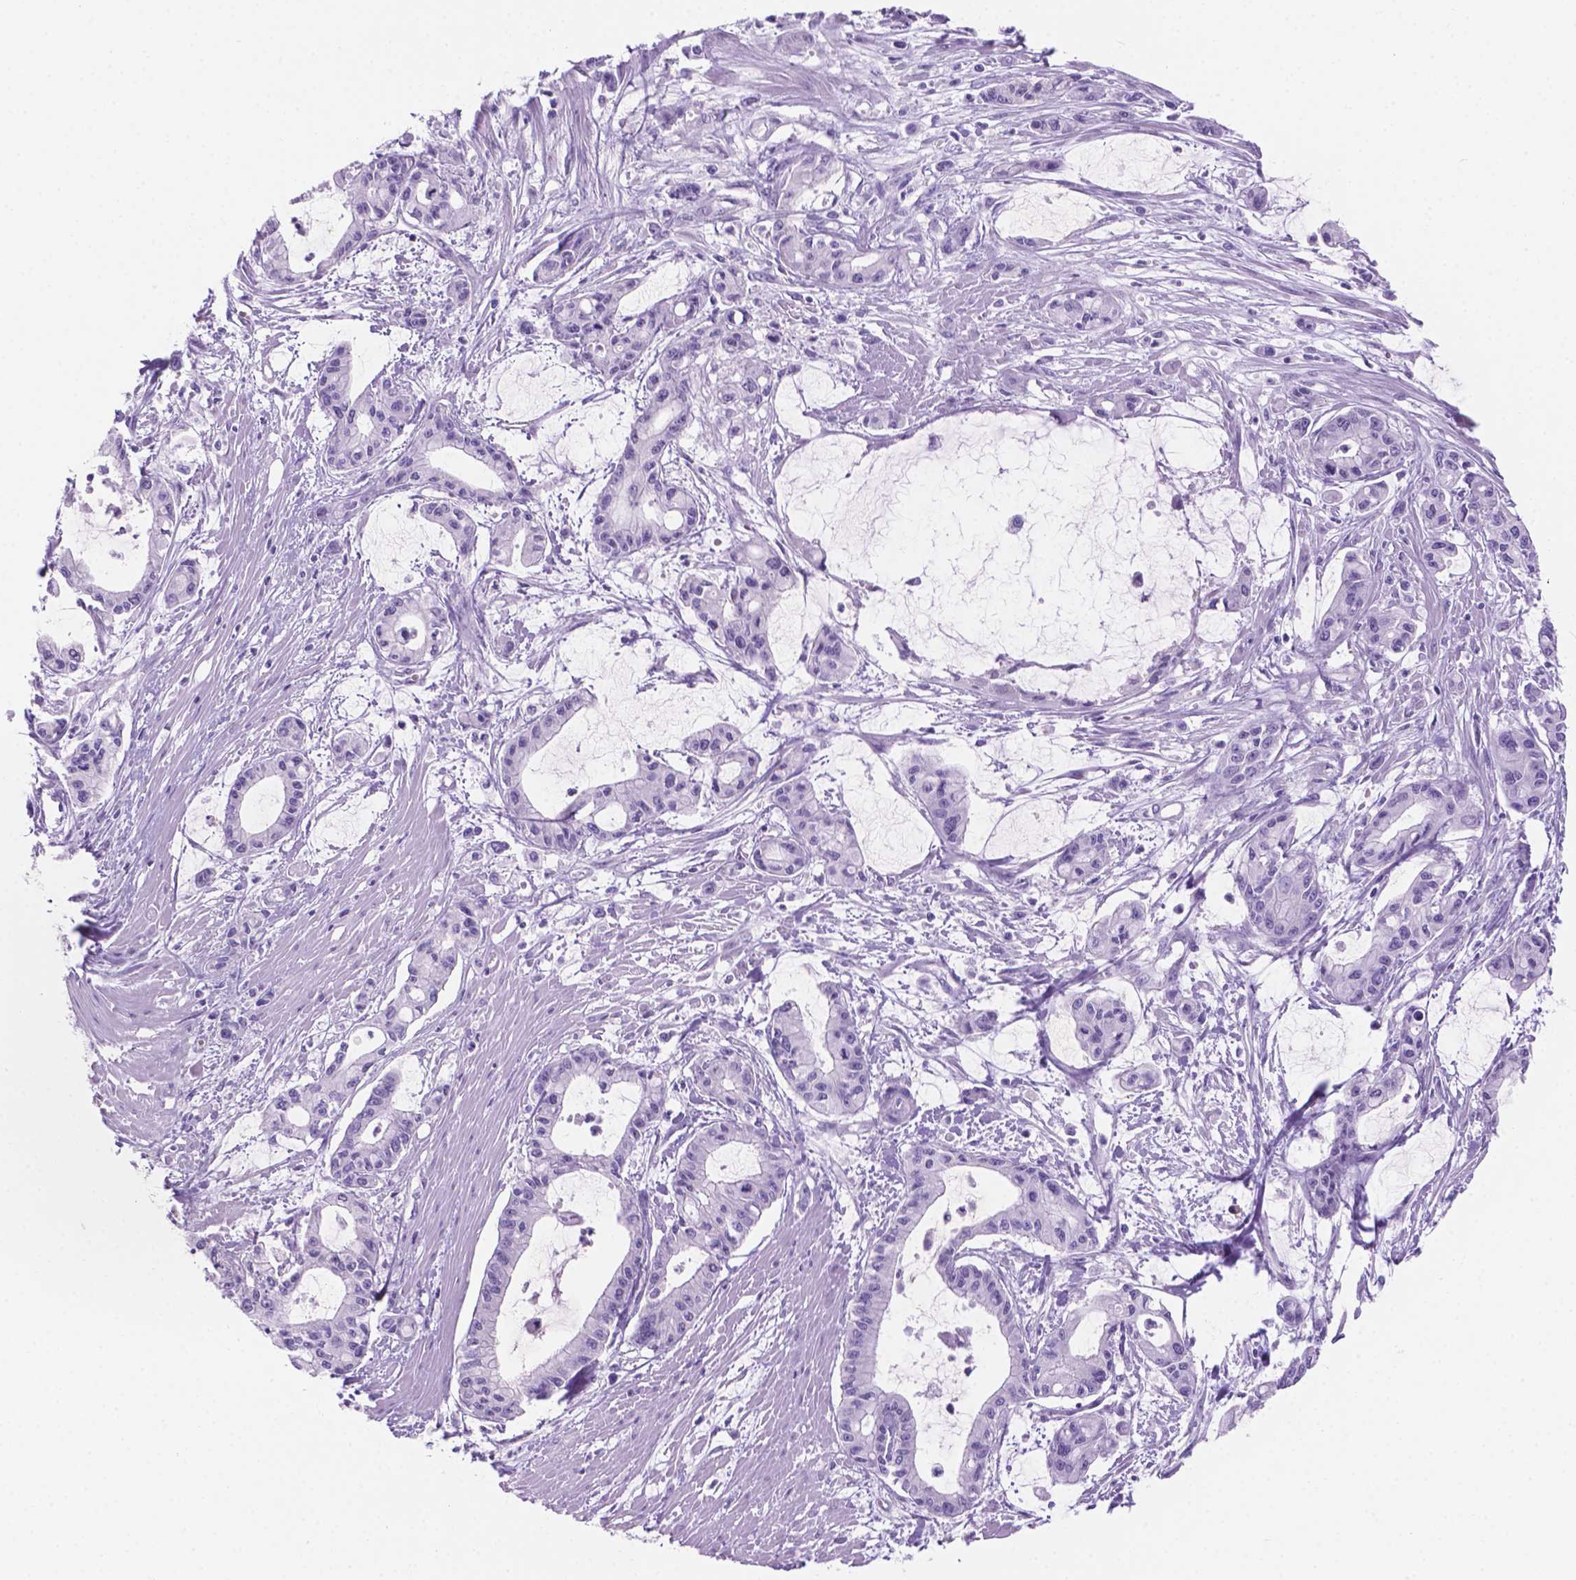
{"staining": {"intensity": "negative", "quantity": "none", "location": "none"}, "tissue": "pancreatic cancer", "cell_type": "Tumor cells", "image_type": "cancer", "snomed": [{"axis": "morphology", "description": "Adenocarcinoma, NOS"}, {"axis": "topography", "description": "Pancreas"}], "caption": "A micrograph of human pancreatic adenocarcinoma is negative for staining in tumor cells. (Immunohistochemistry (ihc), brightfield microscopy, high magnification).", "gene": "GRIN2B", "patient": {"sex": "male", "age": 48}}